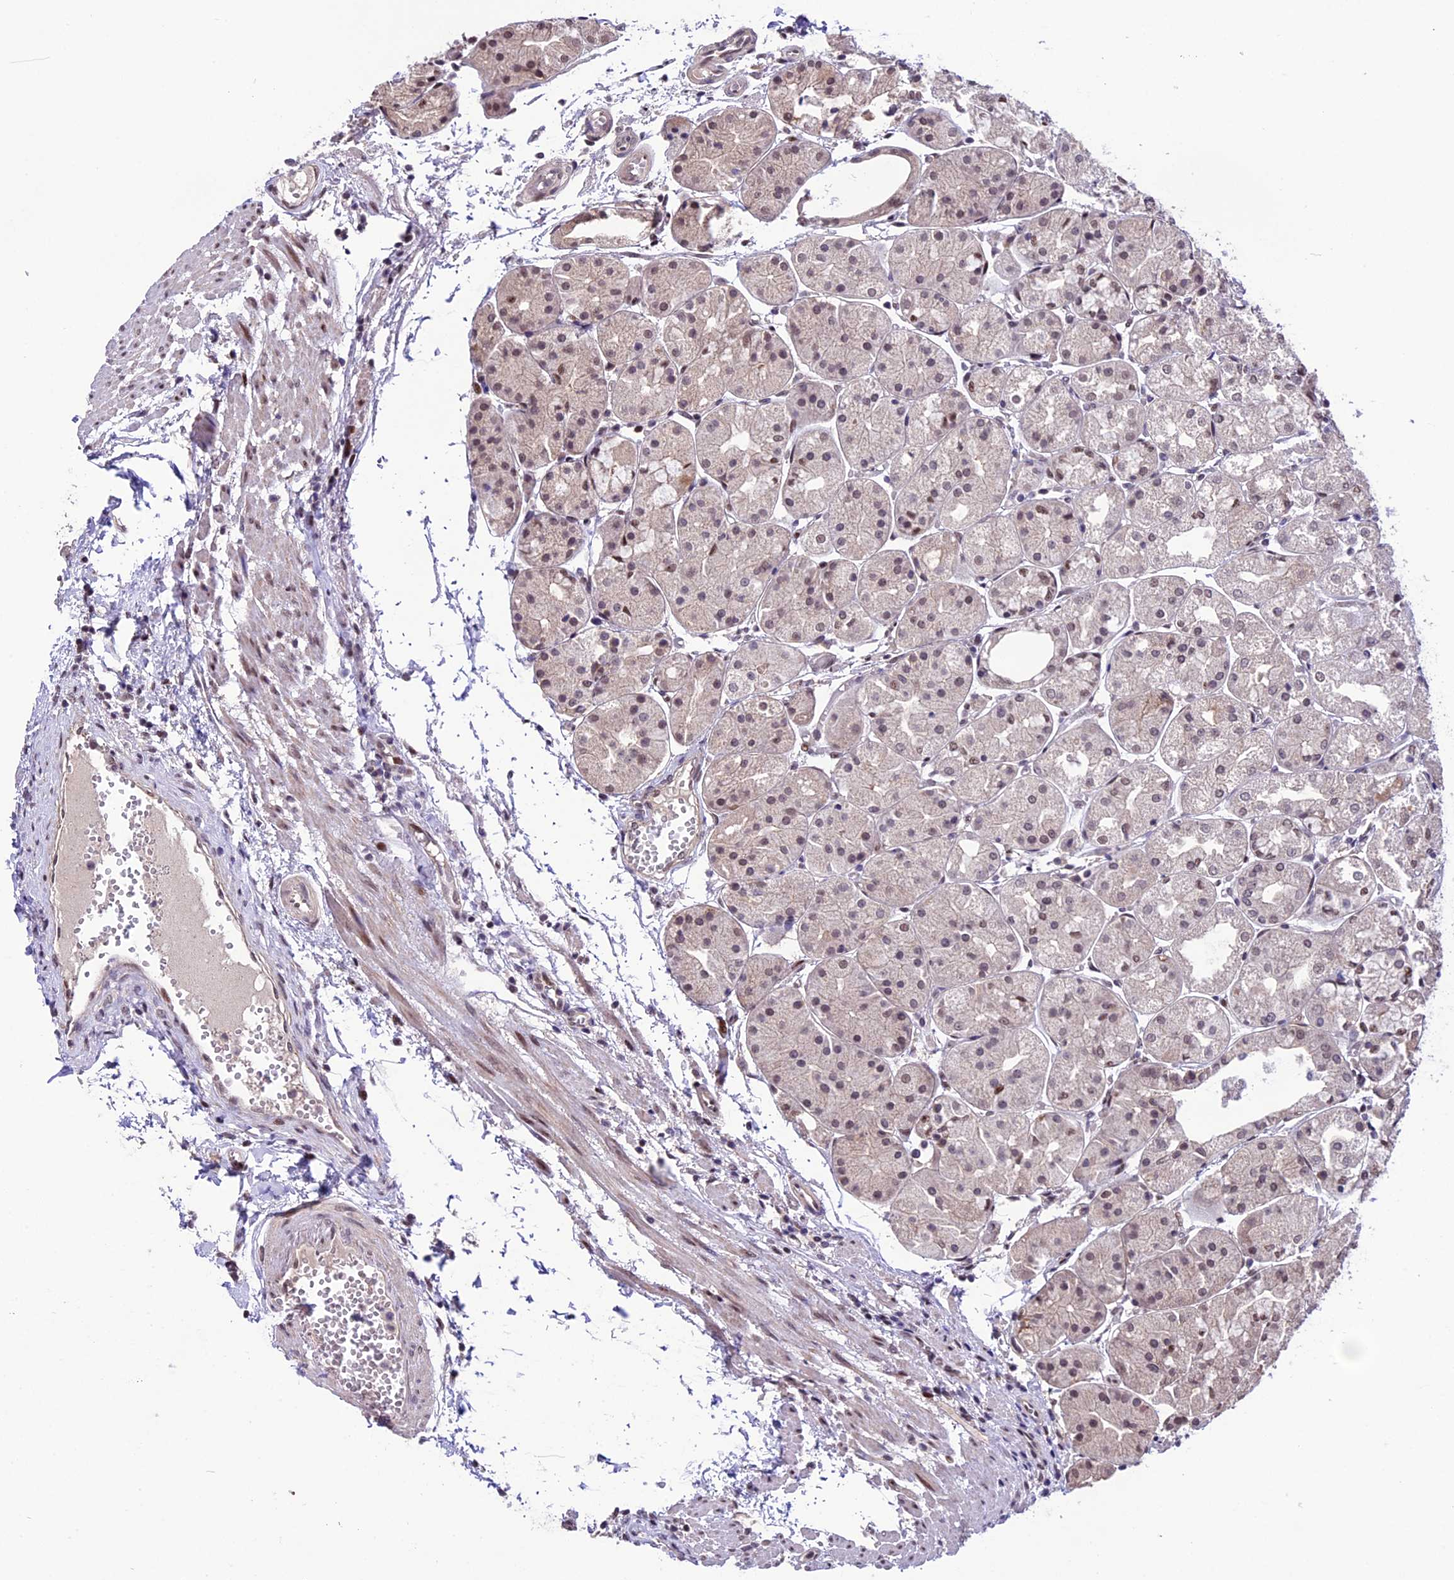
{"staining": {"intensity": "strong", "quantity": "25%-75%", "location": "nuclear"}, "tissue": "stomach", "cell_type": "Glandular cells", "image_type": "normal", "snomed": [{"axis": "morphology", "description": "Normal tissue, NOS"}, {"axis": "topography", "description": "Stomach, upper"}], "caption": "Immunohistochemistry (DAB (3,3'-diaminobenzidine)) staining of benign human stomach exhibits strong nuclear protein staining in approximately 25%-75% of glandular cells.", "gene": "TCP11L2", "patient": {"sex": "male", "age": 72}}